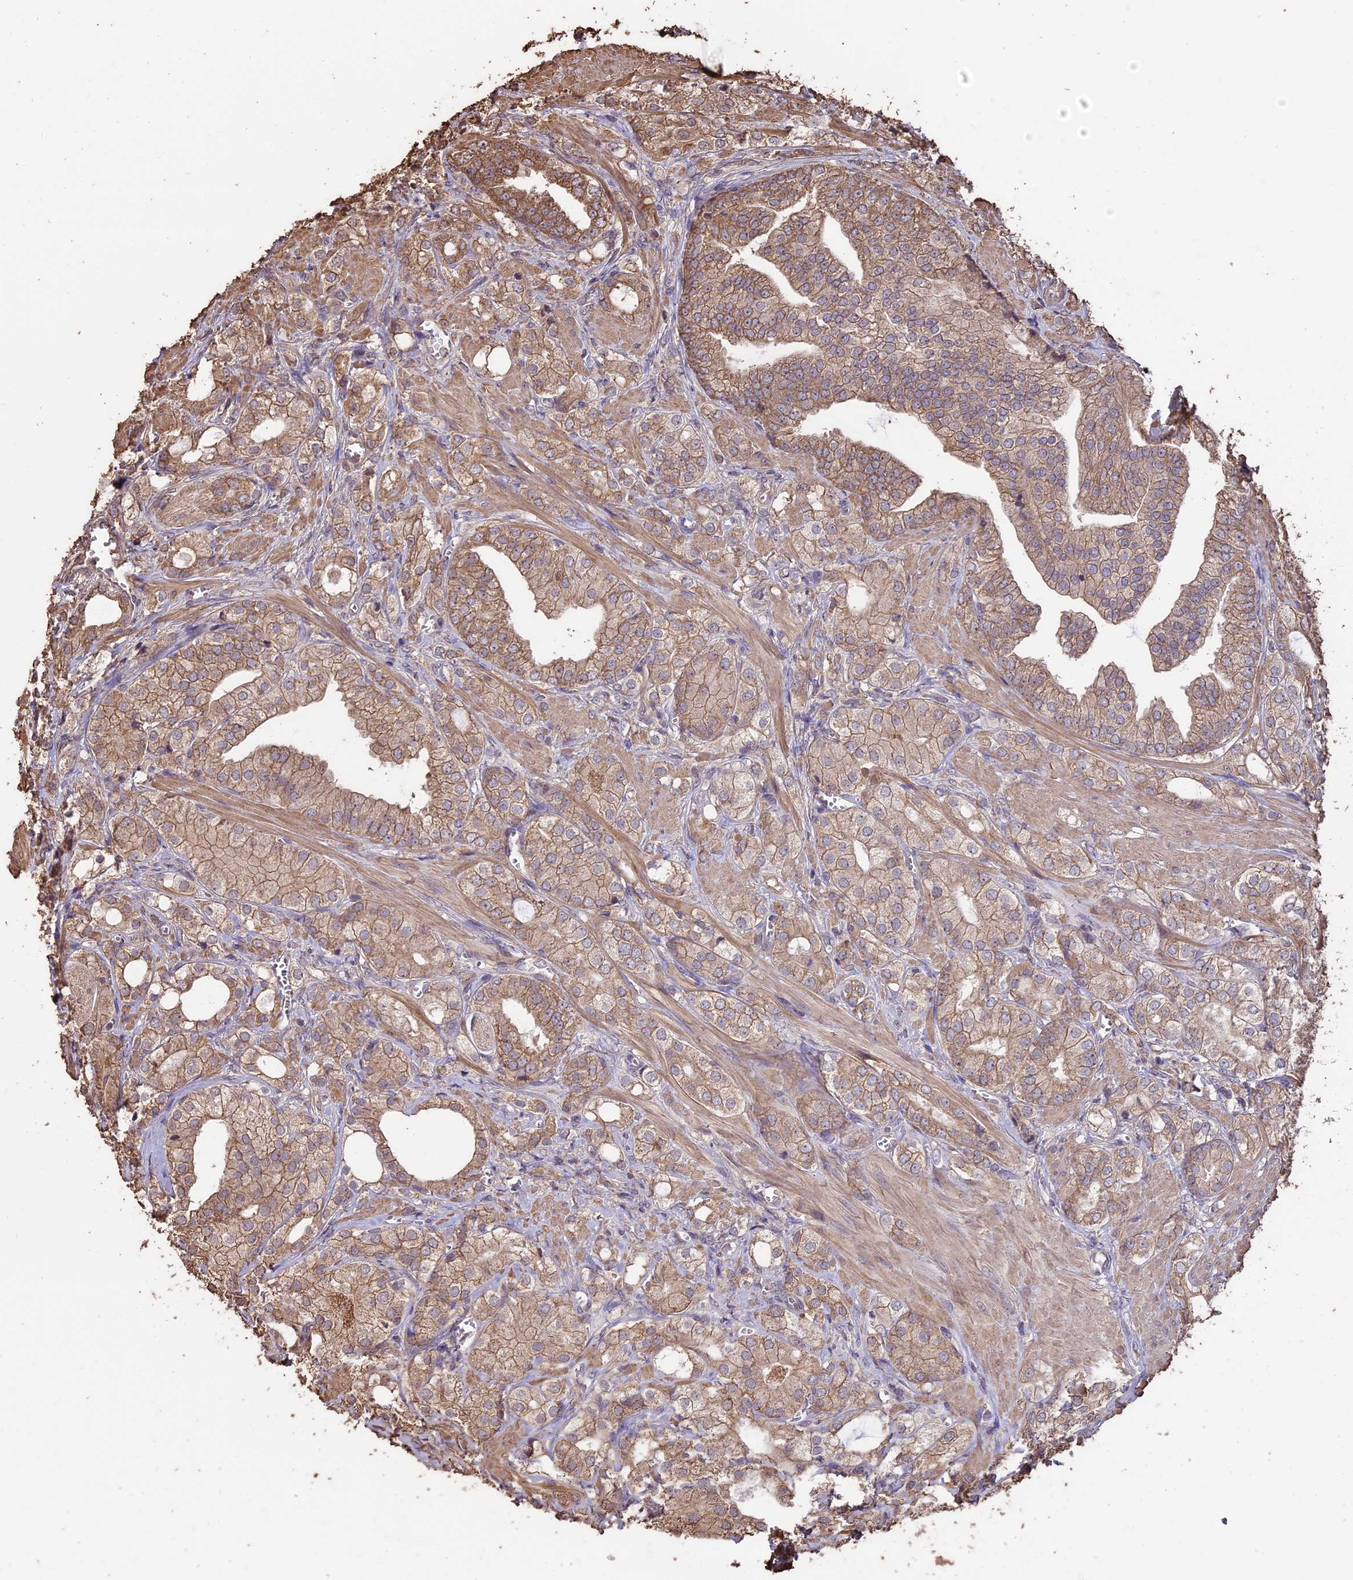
{"staining": {"intensity": "weak", "quantity": ">75%", "location": "cytoplasmic/membranous"}, "tissue": "prostate cancer", "cell_type": "Tumor cells", "image_type": "cancer", "snomed": [{"axis": "morphology", "description": "Adenocarcinoma, High grade"}, {"axis": "topography", "description": "Prostate"}], "caption": "Protein staining of prostate cancer tissue reveals weak cytoplasmic/membranous expression in about >75% of tumor cells. The protein is shown in brown color, while the nuclei are stained blue.", "gene": "PGPEP1L", "patient": {"sex": "male", "age": 50}}